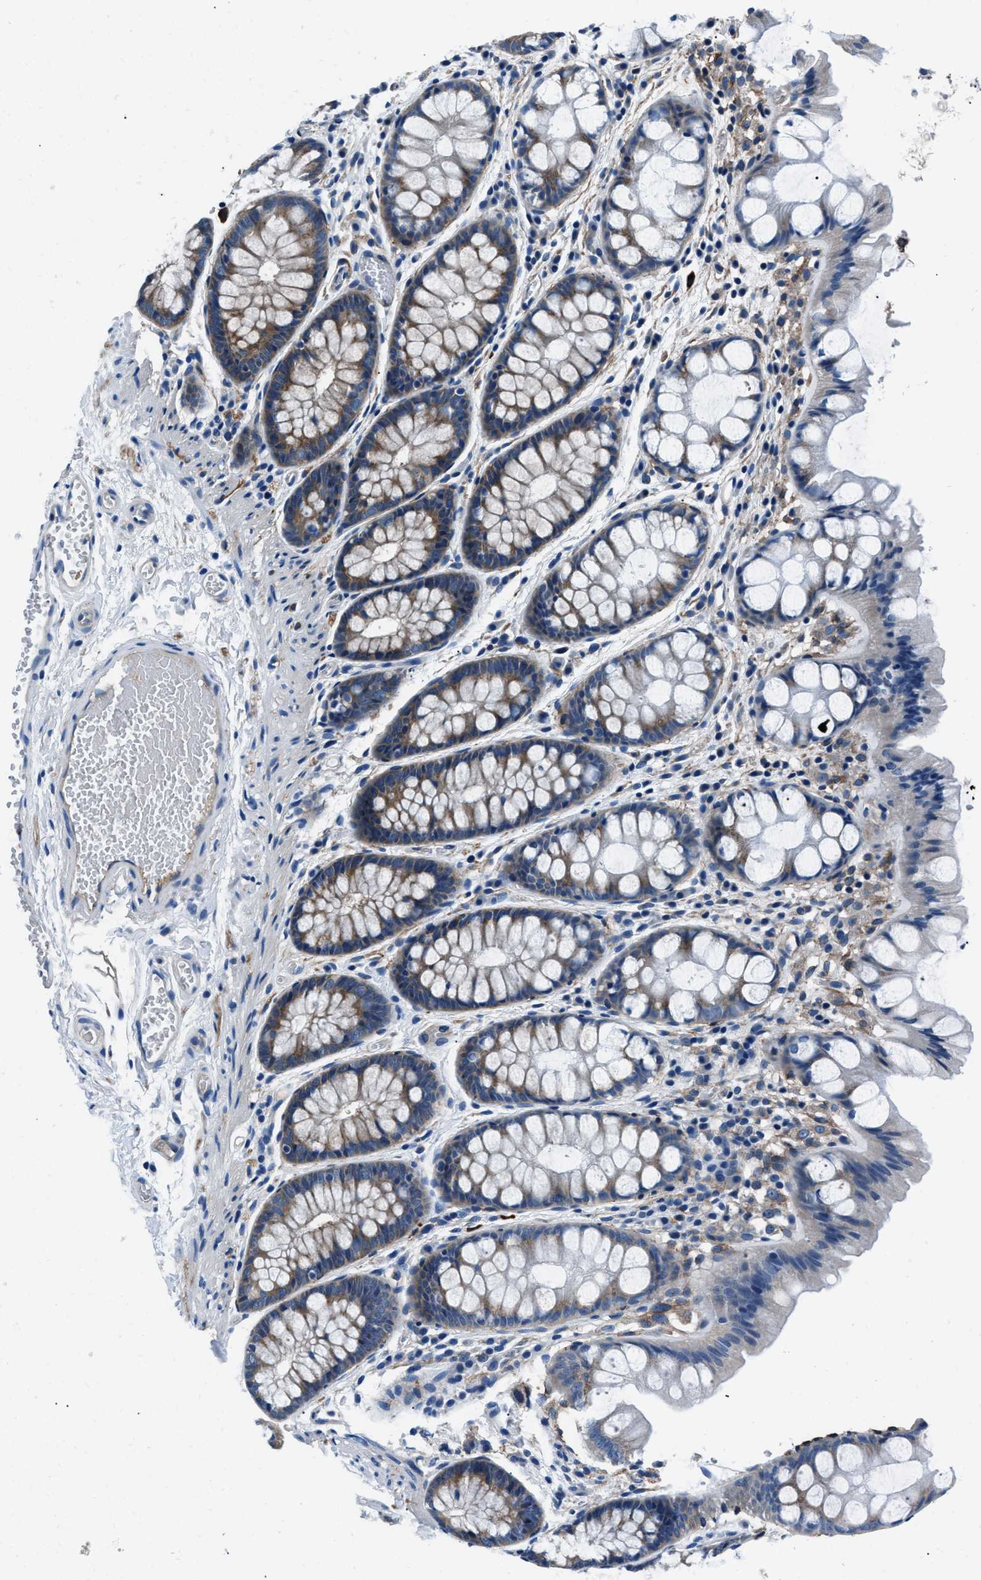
{"staining": {"intensity": "negative", "quantity": "none", "location": "none"}, "tissue": "colon", "cell_type": "Endothelial cells", "image_type": "normal", "snomed": [{"axis": "morphology", "description": "Normal tissue, NOS"}, {"axis": "topography", "description": "Colon"}], "caption": "Colon was stained to show a protein in brown. There is no significant staining in endothelial cells. (Stains: DAB (3,3'-diaminobenzidine) immunohistochemistry with hematoxylin counter stain, Microscopy: brightfield microscopy at high magnification).", "gene": "PRTFDC1", "patient": {"sex": "male", "age": 47}}